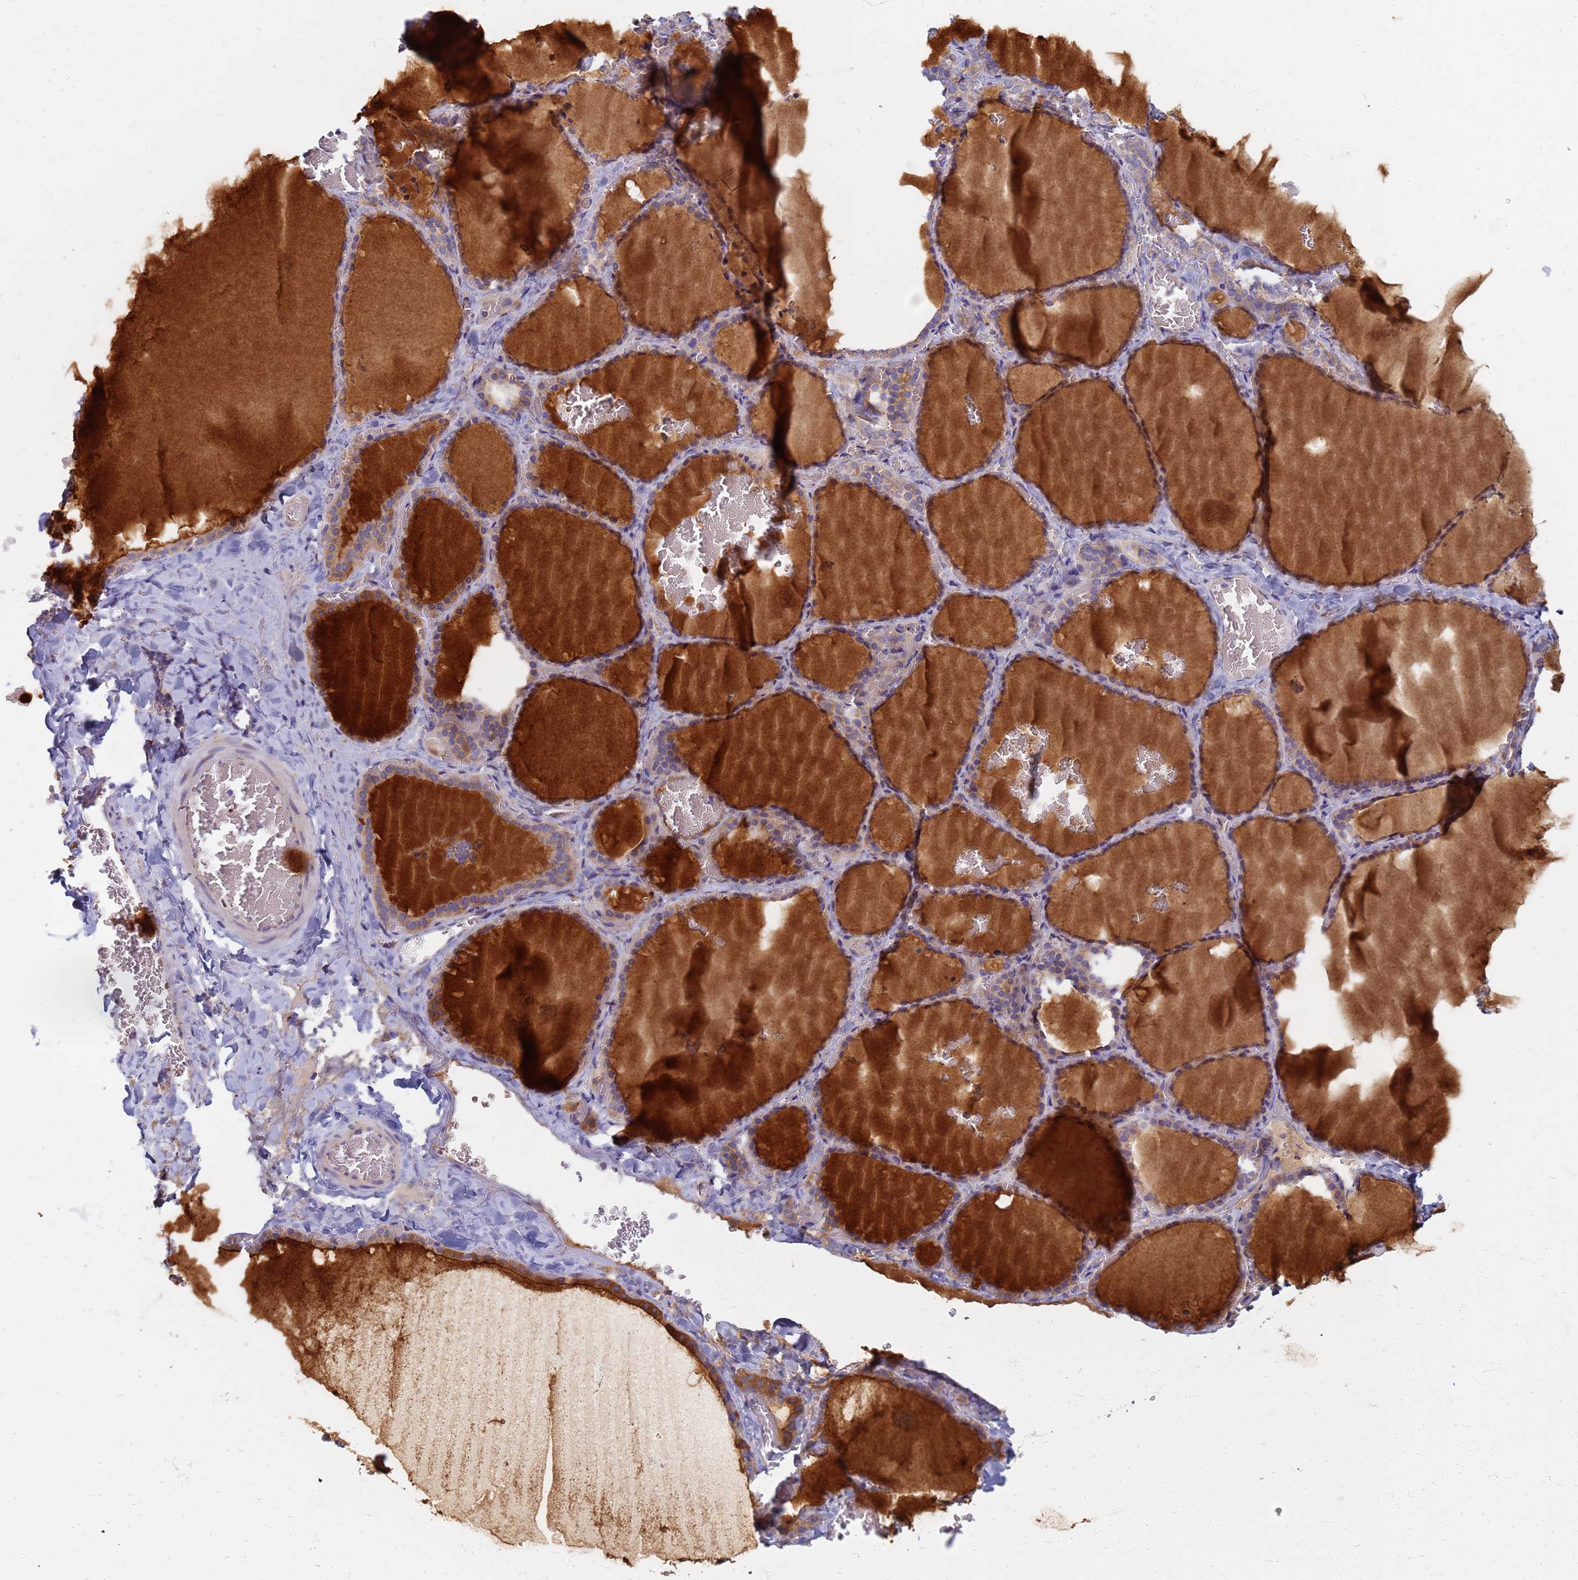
{"staining": {"intensity": "moderate", "quantity": ">75%", "location": "cytoplasmic/membranous"}, "tissue": "thyroid gland", "cell_type": "Glandular cells", "image_type": "normal", "snomed": [{"axis": "morphology", "description": "Normal tissue, NOS"}, {"axis": "topography", "description": "Thyroid gland"}], "caption": "The histopathology image displays immunohistochemical staining of unremarkable thyroid gland. There is moderate cytoplasmic/membranous positivity is identified in about >75% of glandular cells.", "gene": "EEA1", "patient": {"sex": "female", "age": 39}}